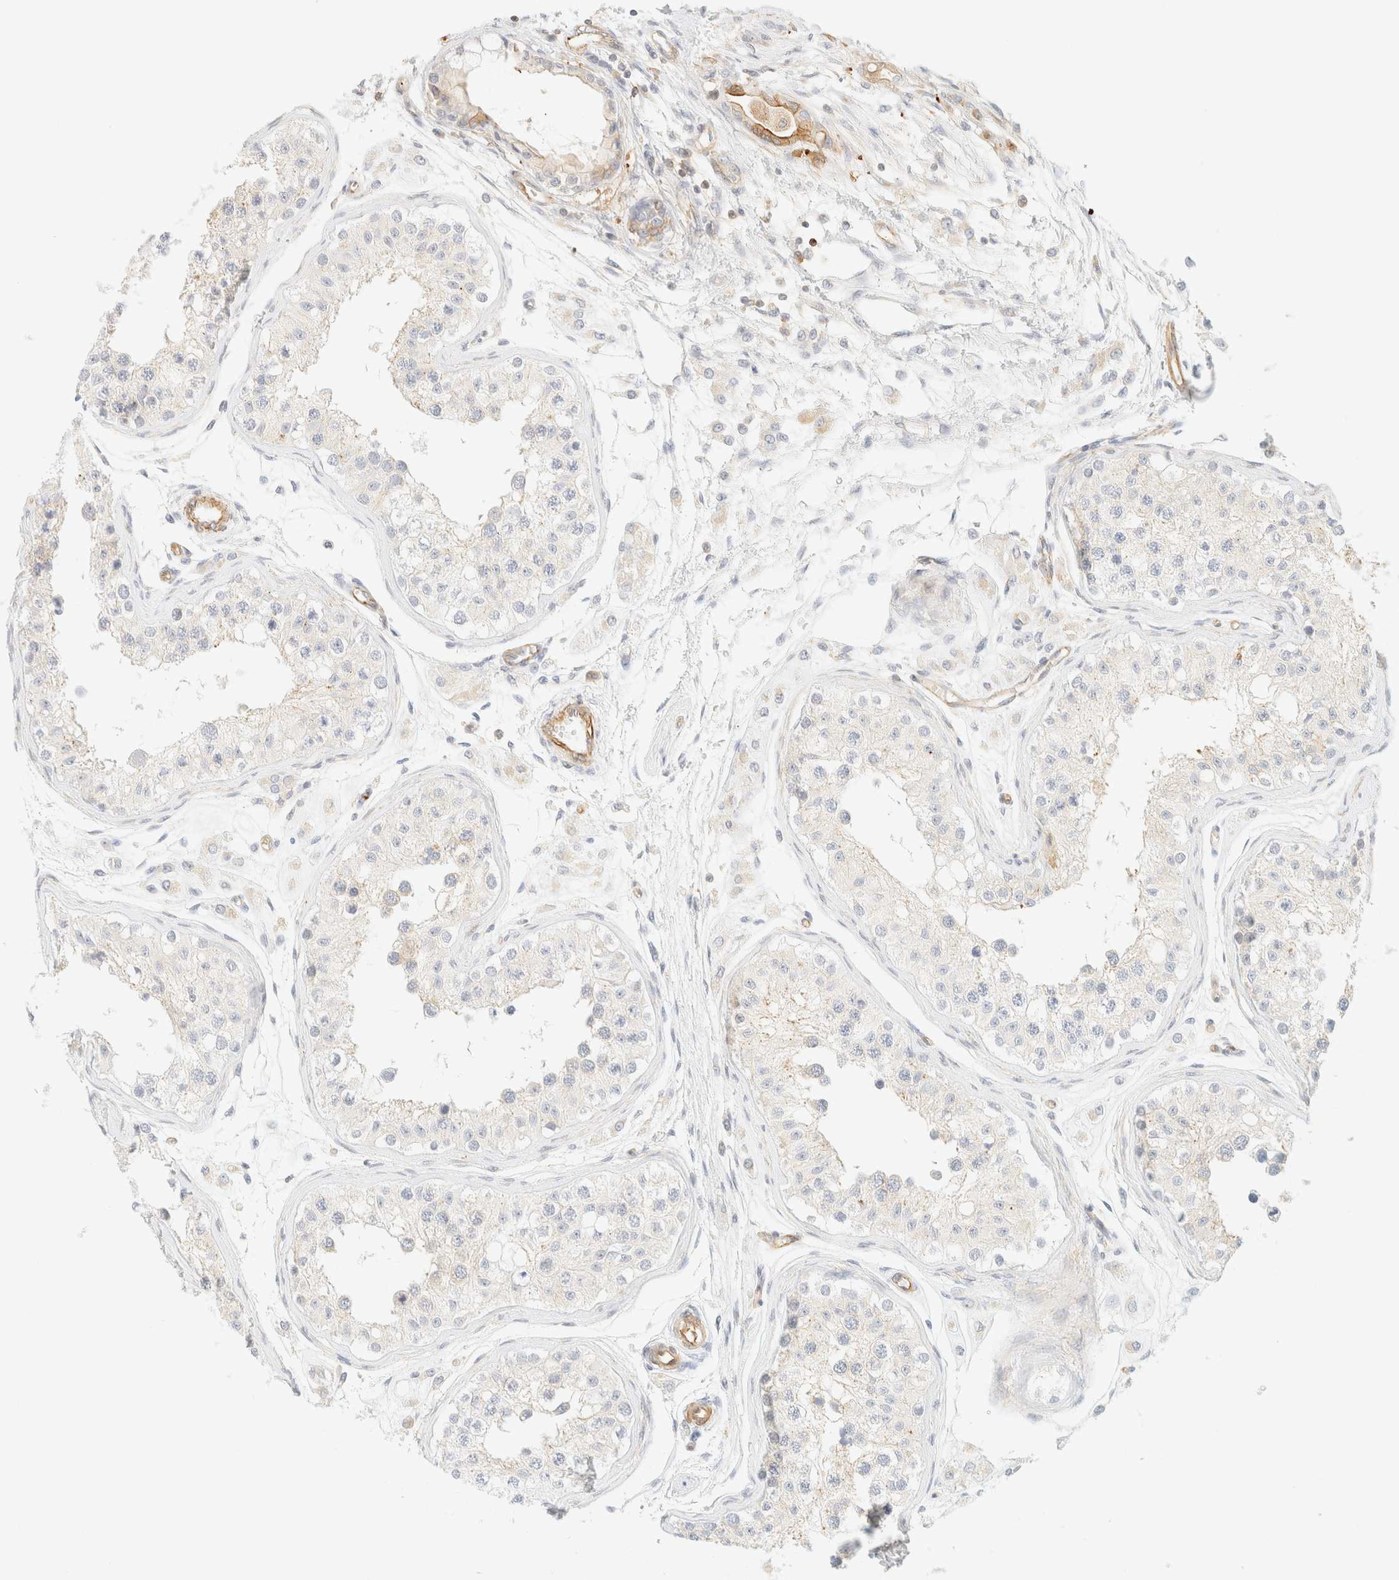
{"staining": {"intensity": "moderate", "quantity": "25%-75%", "location": "cytoplasmic/membranous"}, "tissue": "testis", "cell_type": "Cells in seminiferous ducts", "image_type": "normal", "snomed": [{"axis": "morphology", "description": "Normal tissue, NOS"}, {"axis": "morphology", "description": "Adenocarcinoma, metastatic, NOS"}, {"axis": "topography", "description": "Testis"}], "caption": "Immunohistochemical staining of normal human testis demonstrates 25%-75% levels of moderate cytoplasmic/membranous protein expression in about 25%-75% of cells in seminiferous ducts.", "gene": "OTOP2", "patient": {"sex": "male", "age": 26}}